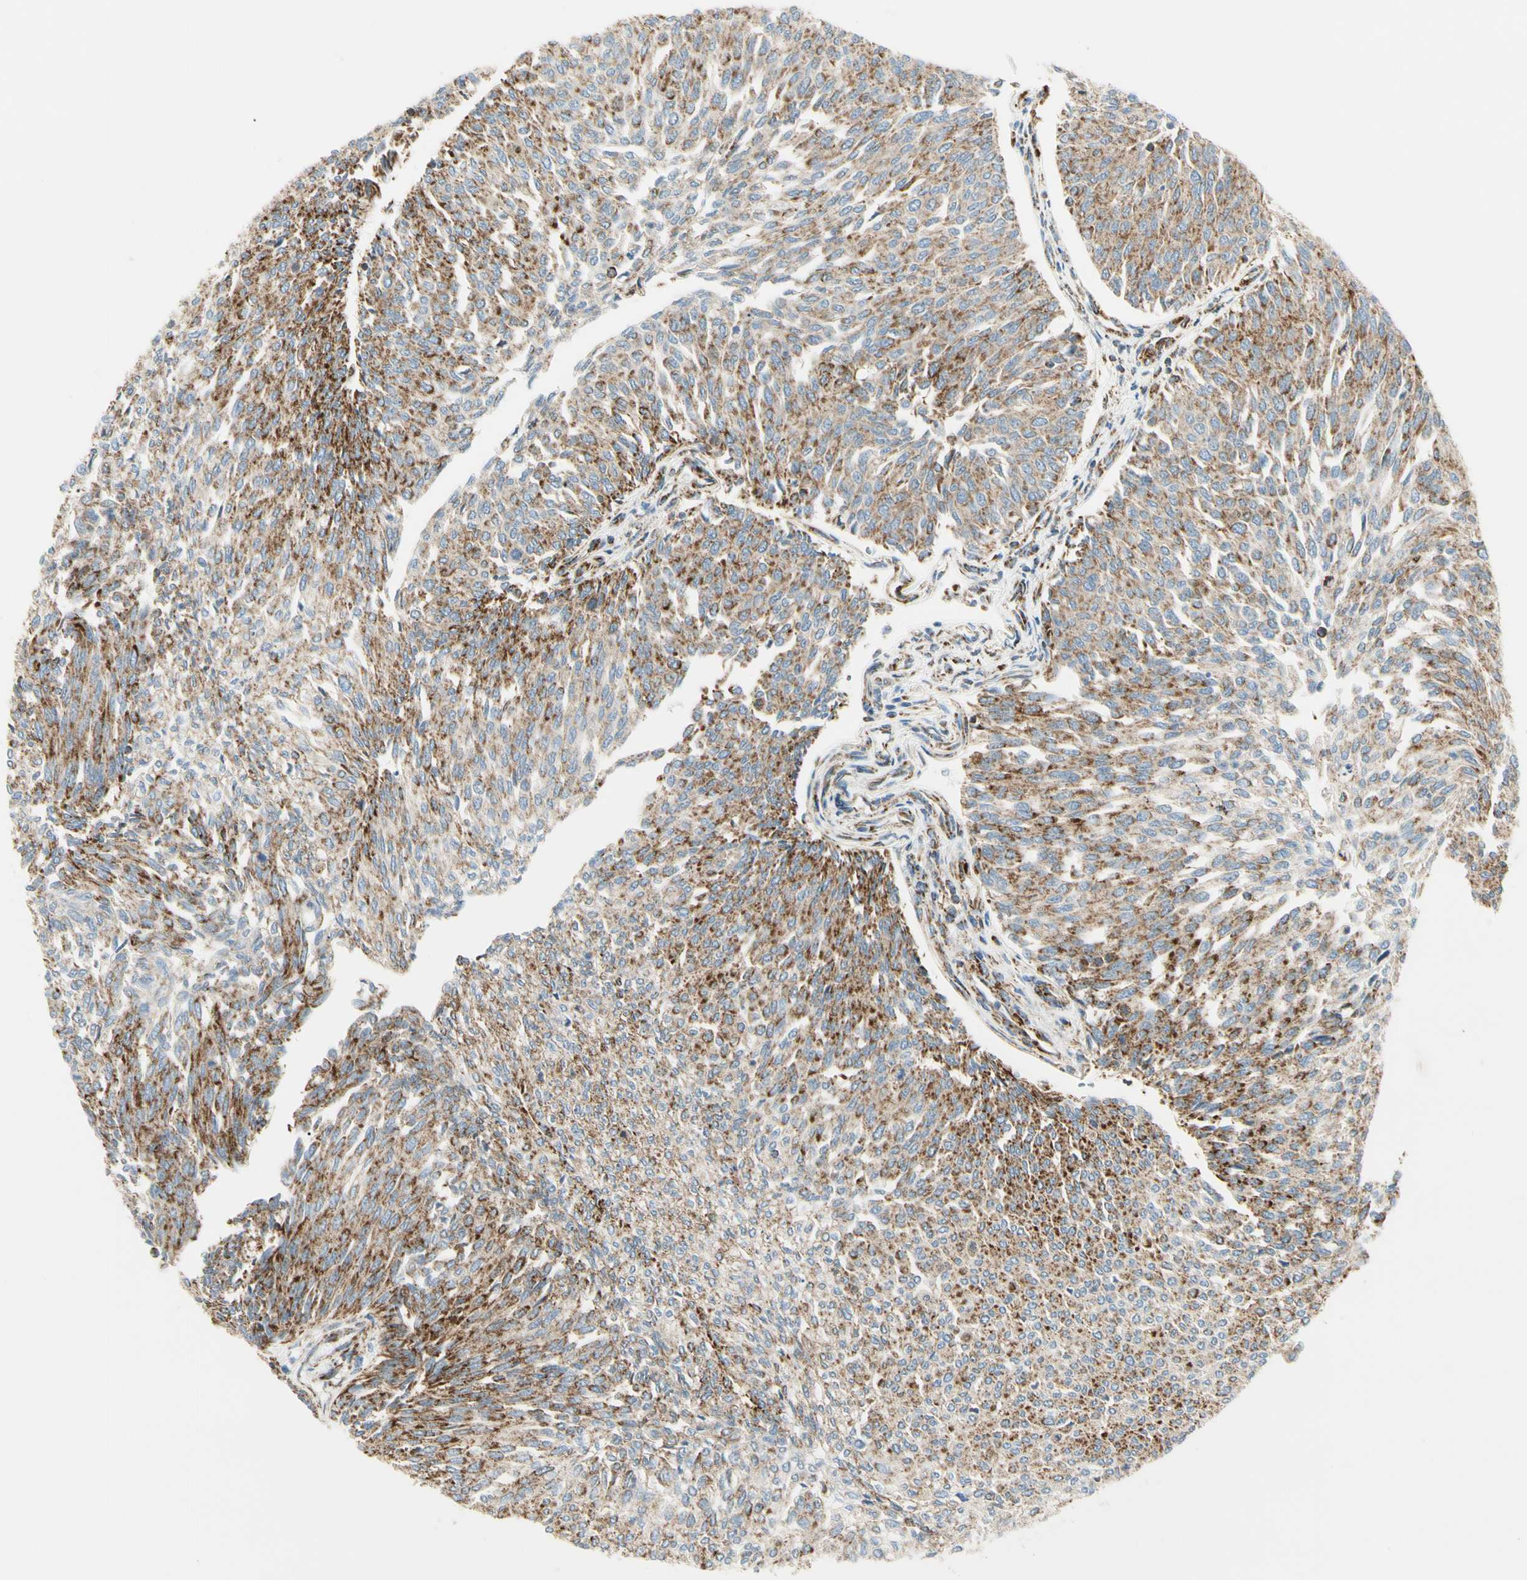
{"staining": {"intensity": "strong", "quantity": ">75%", "location": "cytoplasmic/membranous"}, "tissue": "urothelial cancer", "cell_type": "Tumor cells", "image_type": "cancer", "snomed": [{"axis": "morphology", "description": "Urothelial carcinoma, Low grade"}, {"axis": "topography", "description": "Urinary bladder"}], "caption": "DAB (3,3'-diaminobenzidine) immunohistochemical staining of human urothelial carcinoma (low-grade) displays strong cytoplasmic/membranous protein staining in approximately >75% of tumor cells.", "gene": "TBC1D10A", "patient": {"sex": "female", "age": 79}}